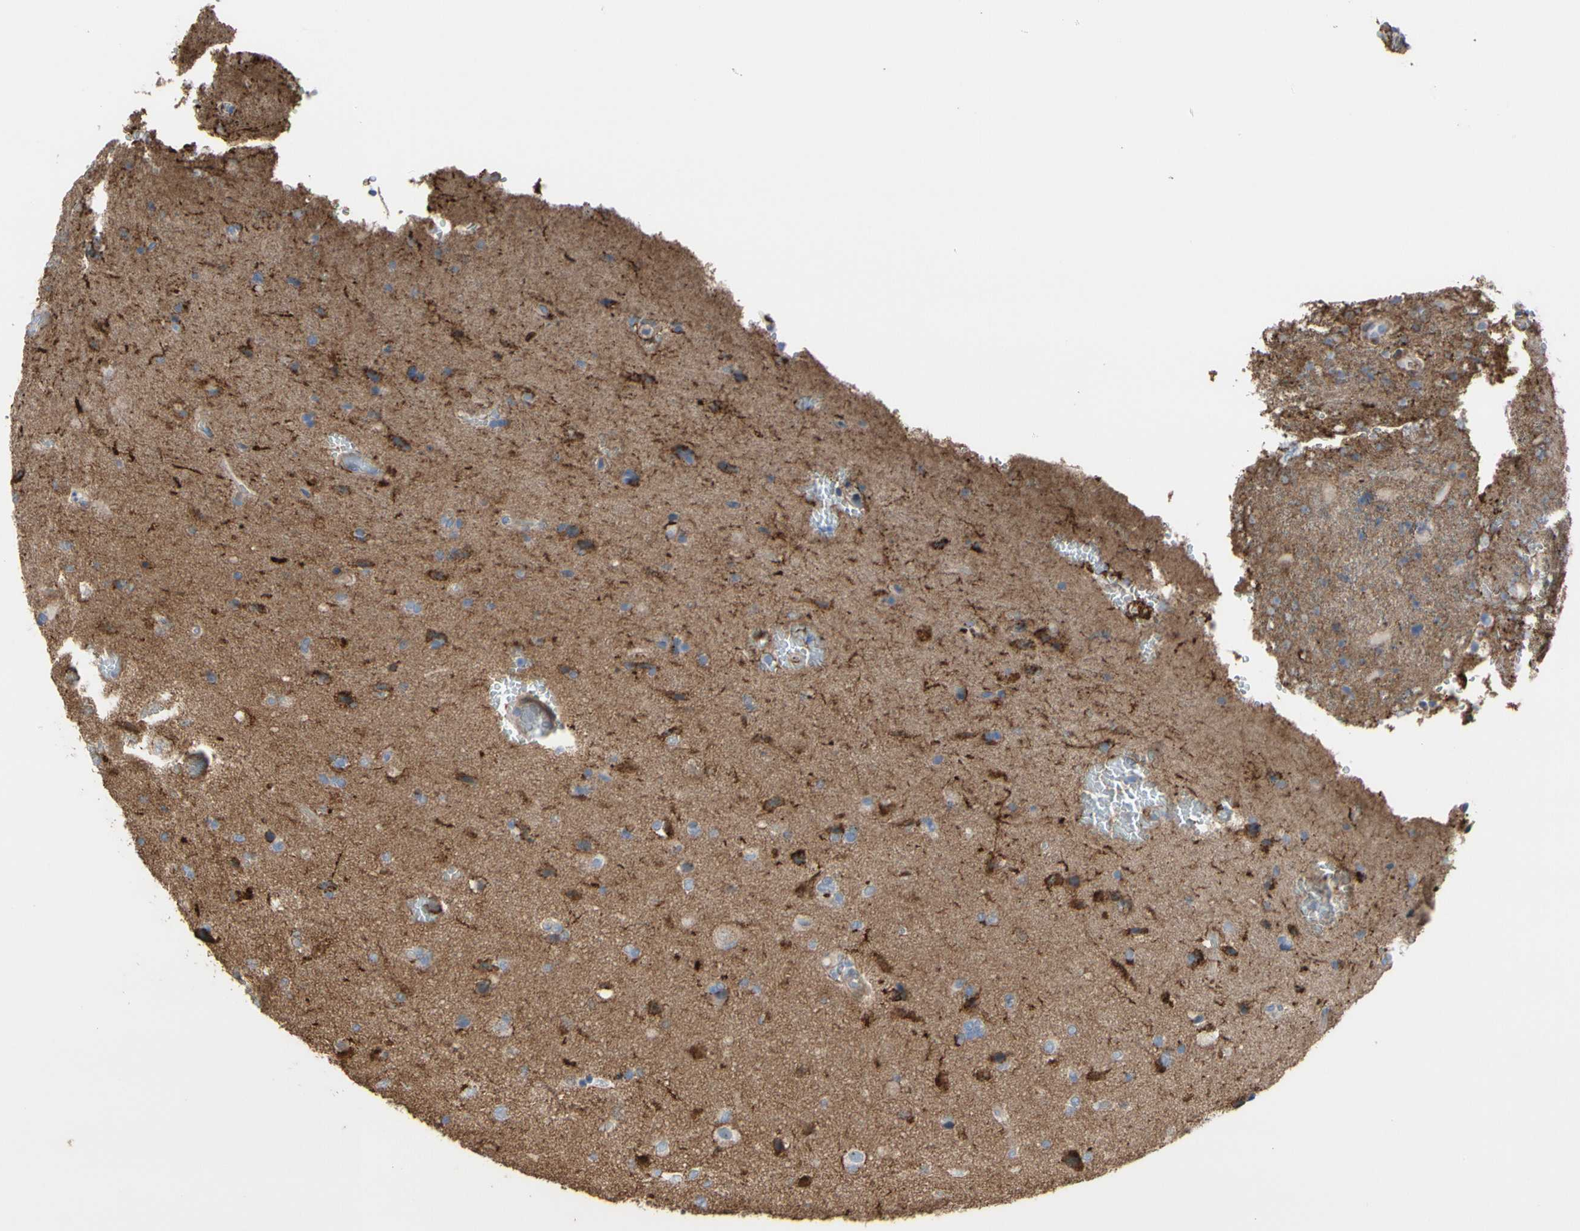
{"staining": {"intensity": "negative", "quantity": "none", "location": "none"}, "tissue": "glioma", "cell_type": "Tumor cells", "image_type": "cancer", "snomed": [{"axis": "morphology", "description": "Glioma, malignant, High grade"}, {"axis": "topography", "description": "Brain"}], "caption": "Immunohistochemical staining of high-grade glioma (malignant) demonstrates no significant positivity in tumor cells. (DAB immunohistochemistry, high magnification).", "gene": "ANXA6", "patient": {"sex": "male", "age": 71}}